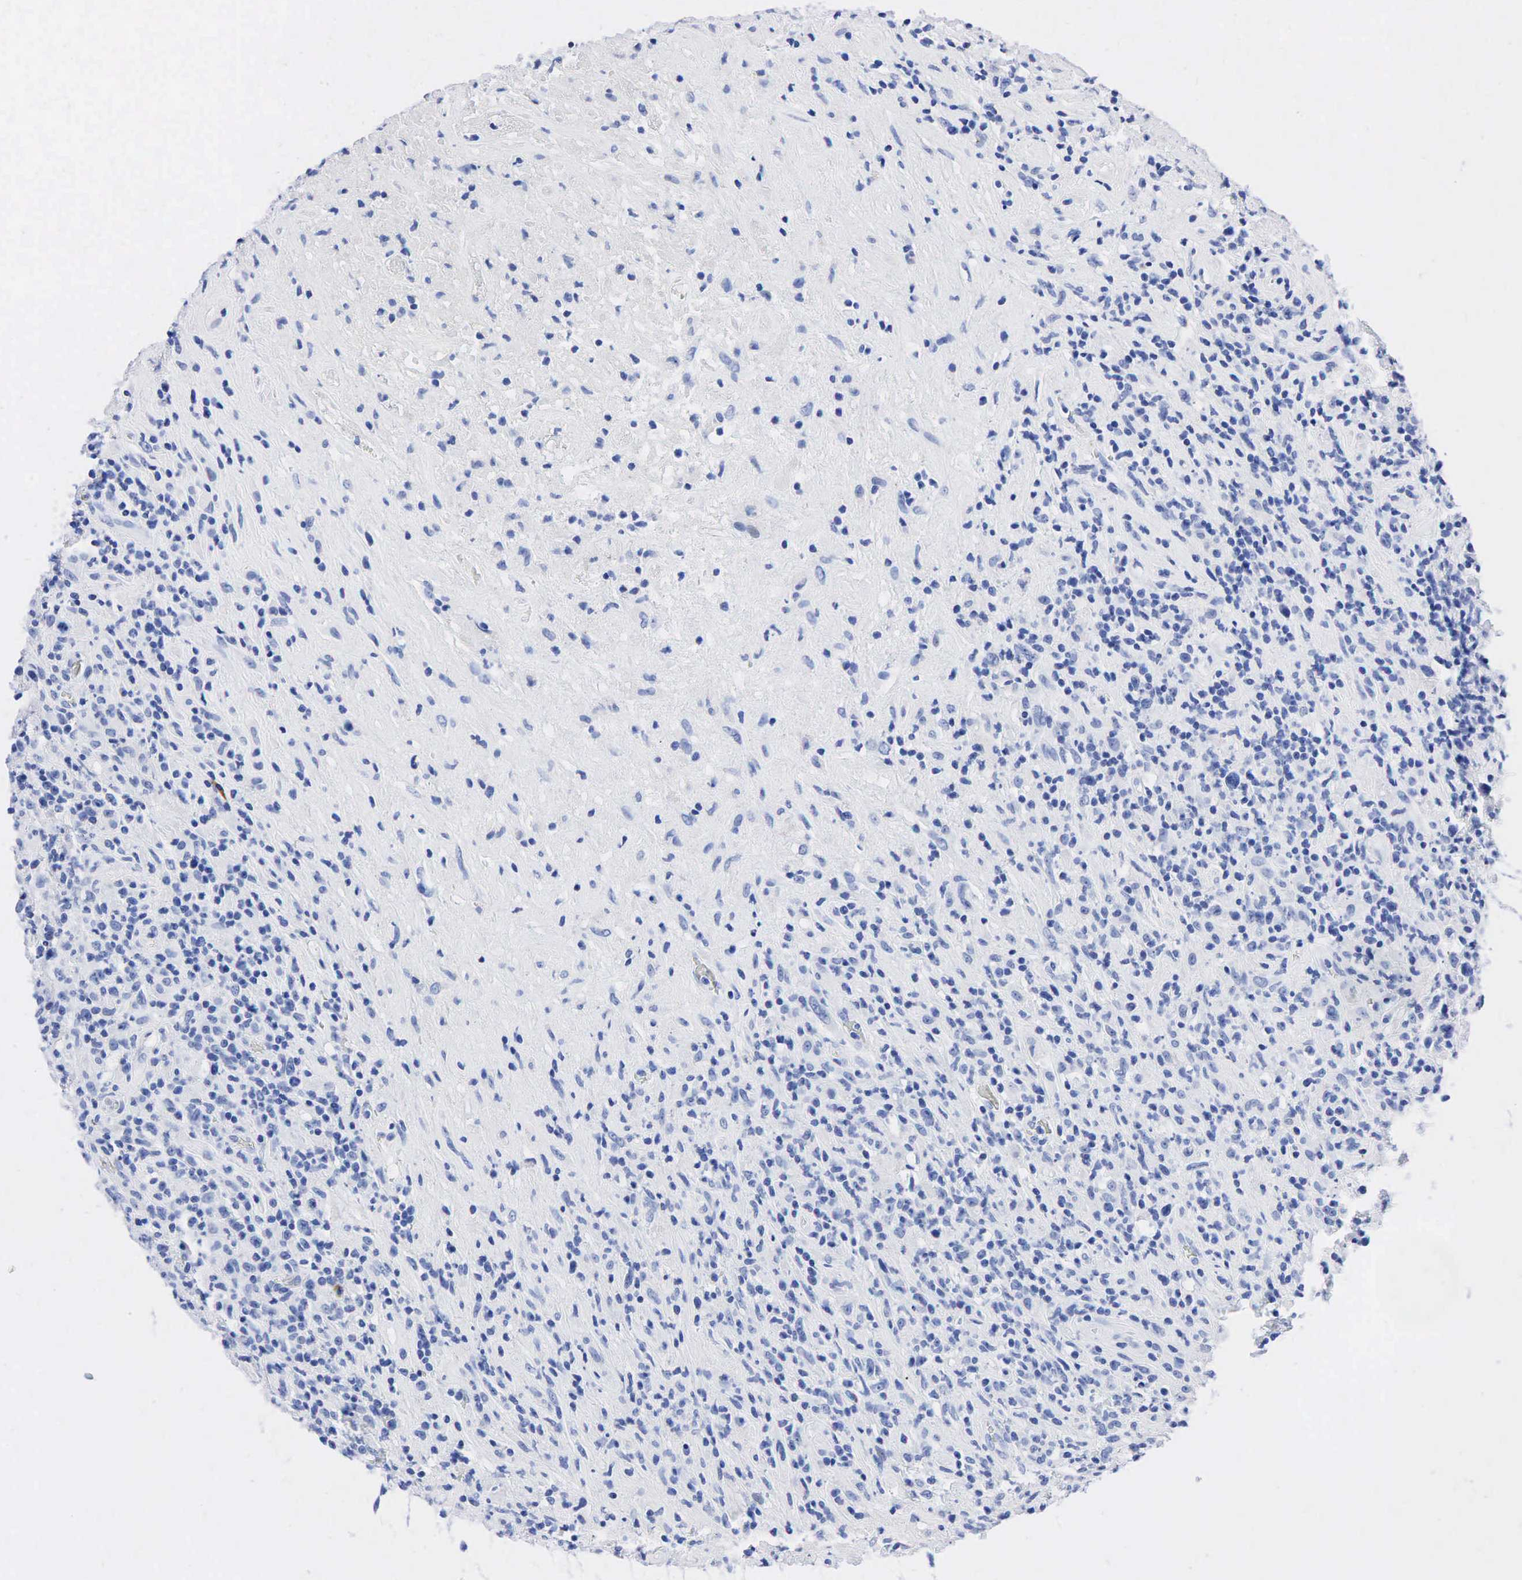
{"staining": {"intensity": "negative", "quantity": "none", "location": "none"}, "tissue": "lymphoma", "cell_type": "Tumor cells", "image_type": "cancer", "snomed": [{"axis": "morphology", "description": "Hodgkin's disease, NOS"}, {"axis": "topography", "description": "Lymph node"}], "caption": "Micrograph shows no significant protein positivity in tumor cells of lymphoma.", "gene": "NKX2-1", "patient": {"sex": "male", "age": 46}}